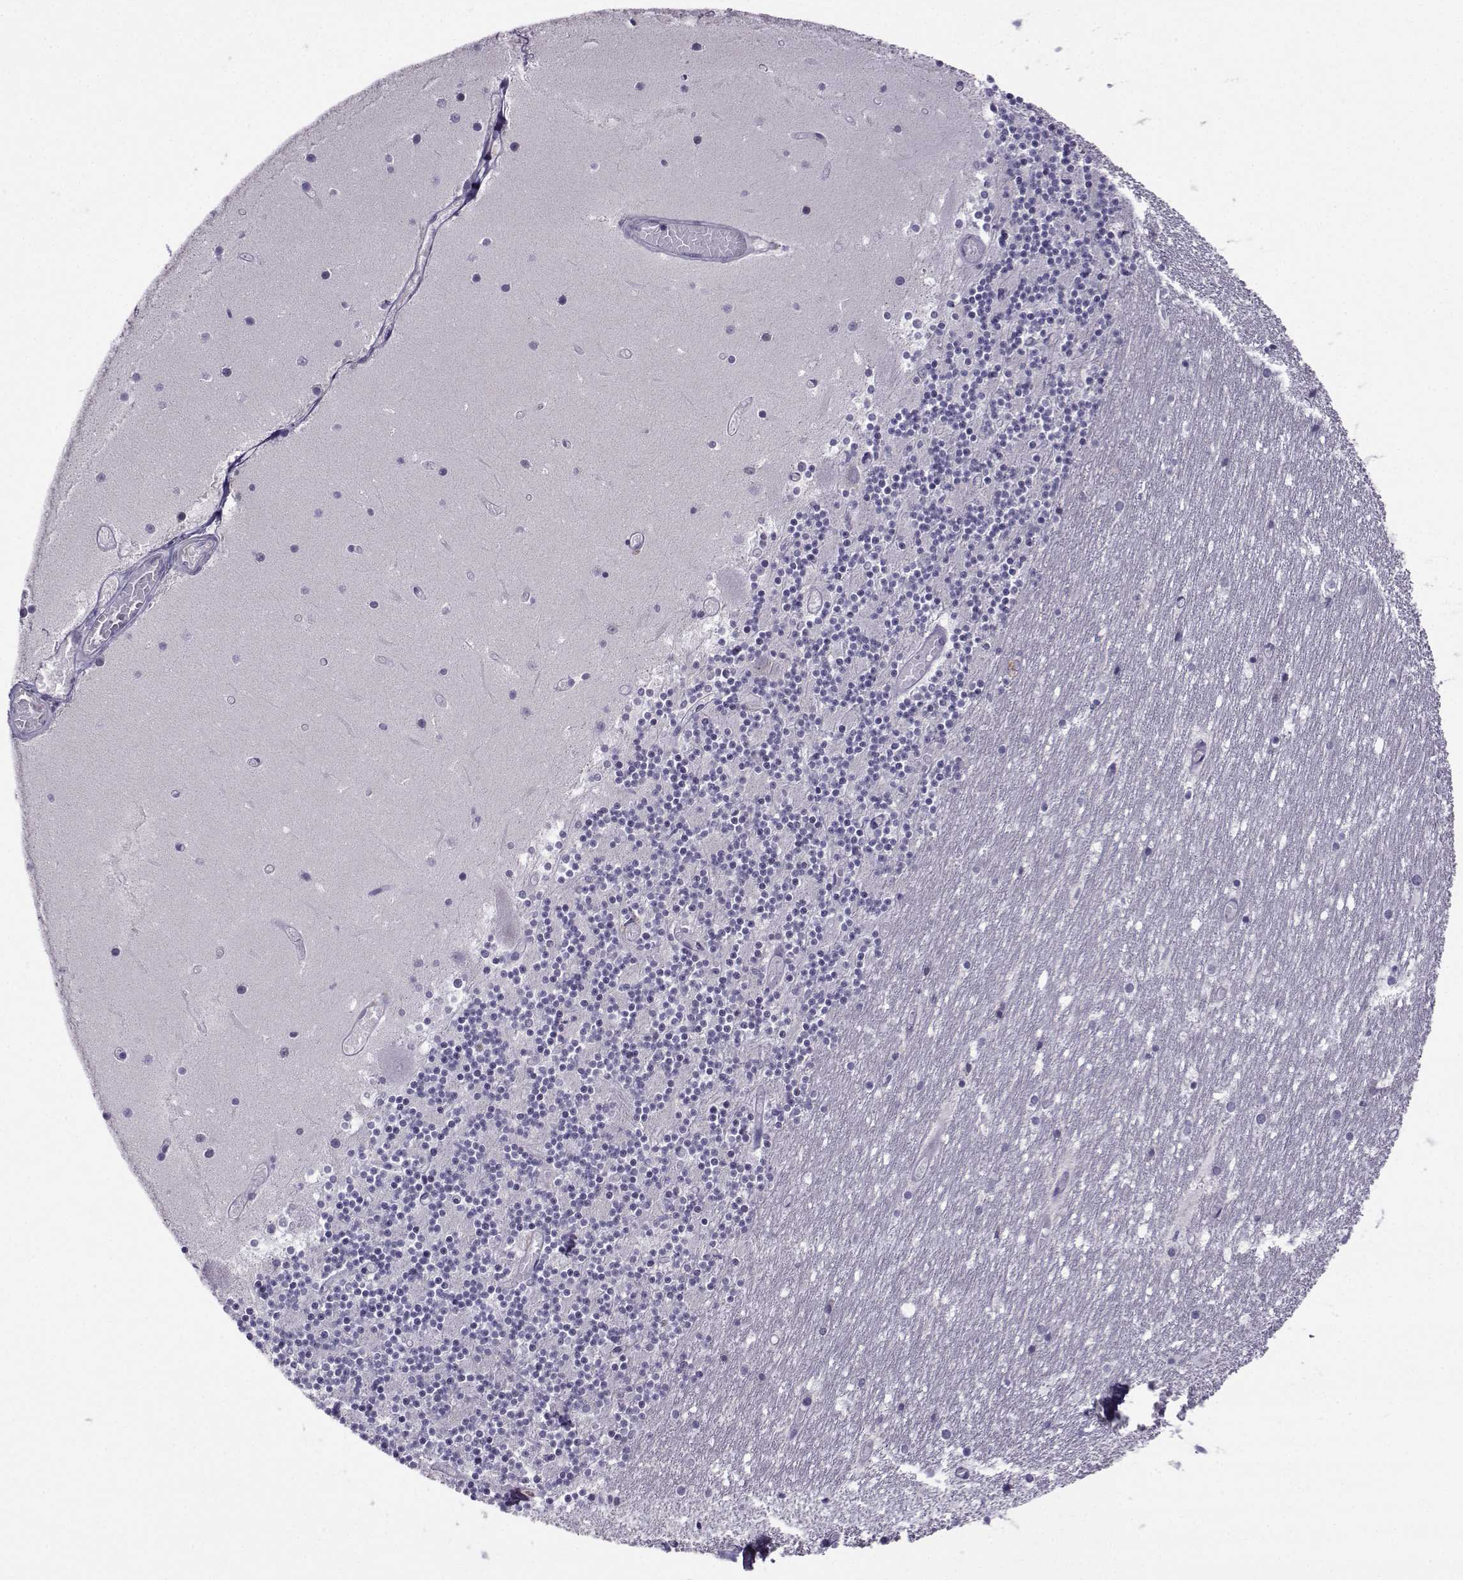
{"staining": {"intensity": "negative", "quantity": "none", "location": "none"}, "tissue": "cerebellum", "cell_type": "Cells in granular layer", "image_type": "normal", "snomed": [{"axis": "morphology", "description": "Normal tissue, NOS"}, {"axis": "topography", "description": "Cerebellum"}], "caption": "Immunohistochemistry of normal human cerebellum demonstrates no positivity in cells in granular layer. (DAB (3,3'-diaminobenzidine) IHC, high magnification).", "gene": "ARMC2", "patient": {"sex": "female", "age": 28}}